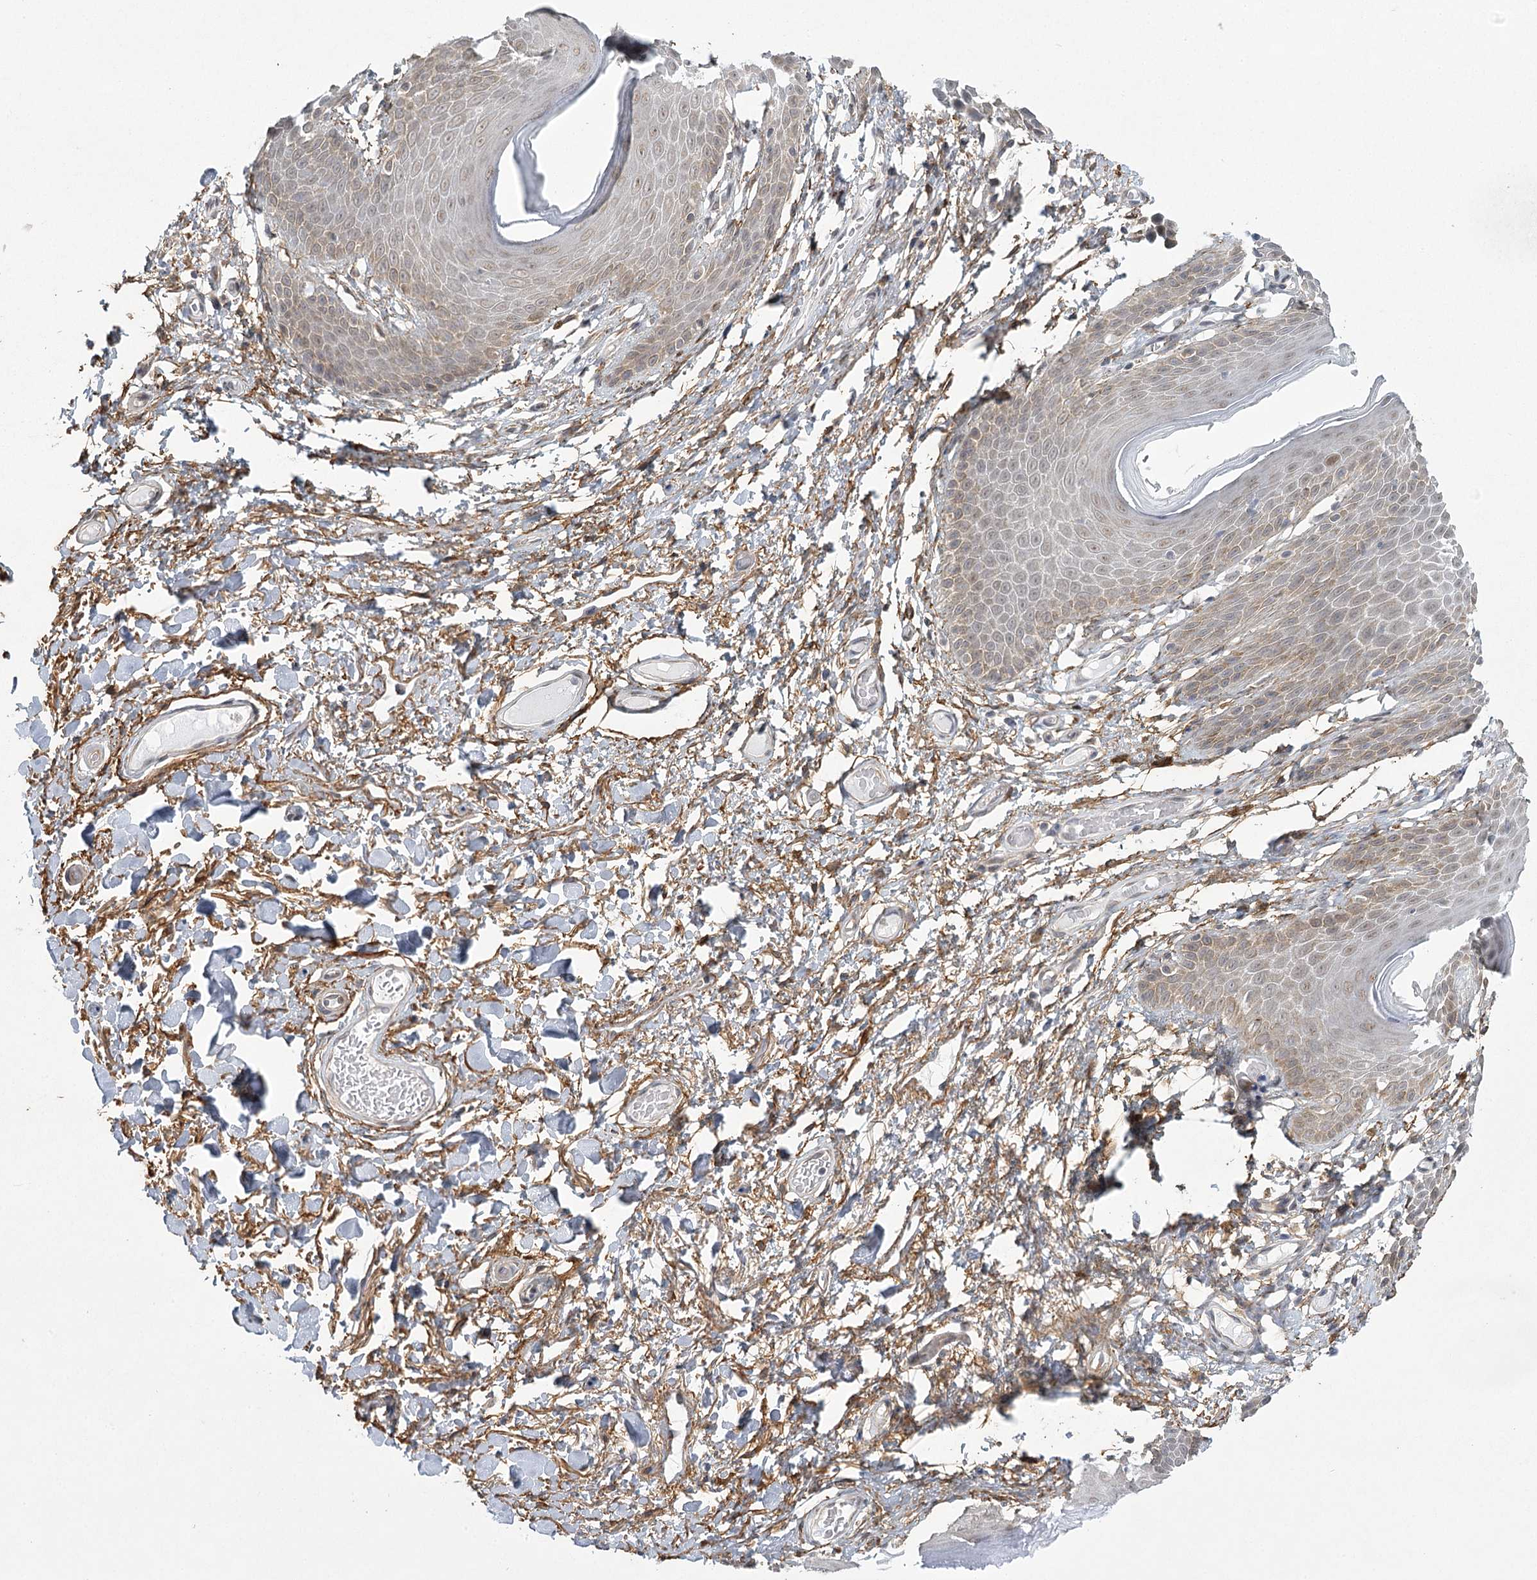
{"staining": {"intensity": "weak", "quantity": "<25%", "location": "nuclear"}, "tissue": "skin", "cell_type": "Epidermal cells", "image_type": "normal", "snomed": [{"axis": "morphology", "description": "Normal tissue, NOS"}, {"axis": "topography", "description": "Anal"}], "caption": "This is an immunohistochemistry (IHC) micrograph of unremarkable skin. There is no positivity in epidermal cells.", "gene": "MED28", "patient": {"sex": "male", "age": 74}}